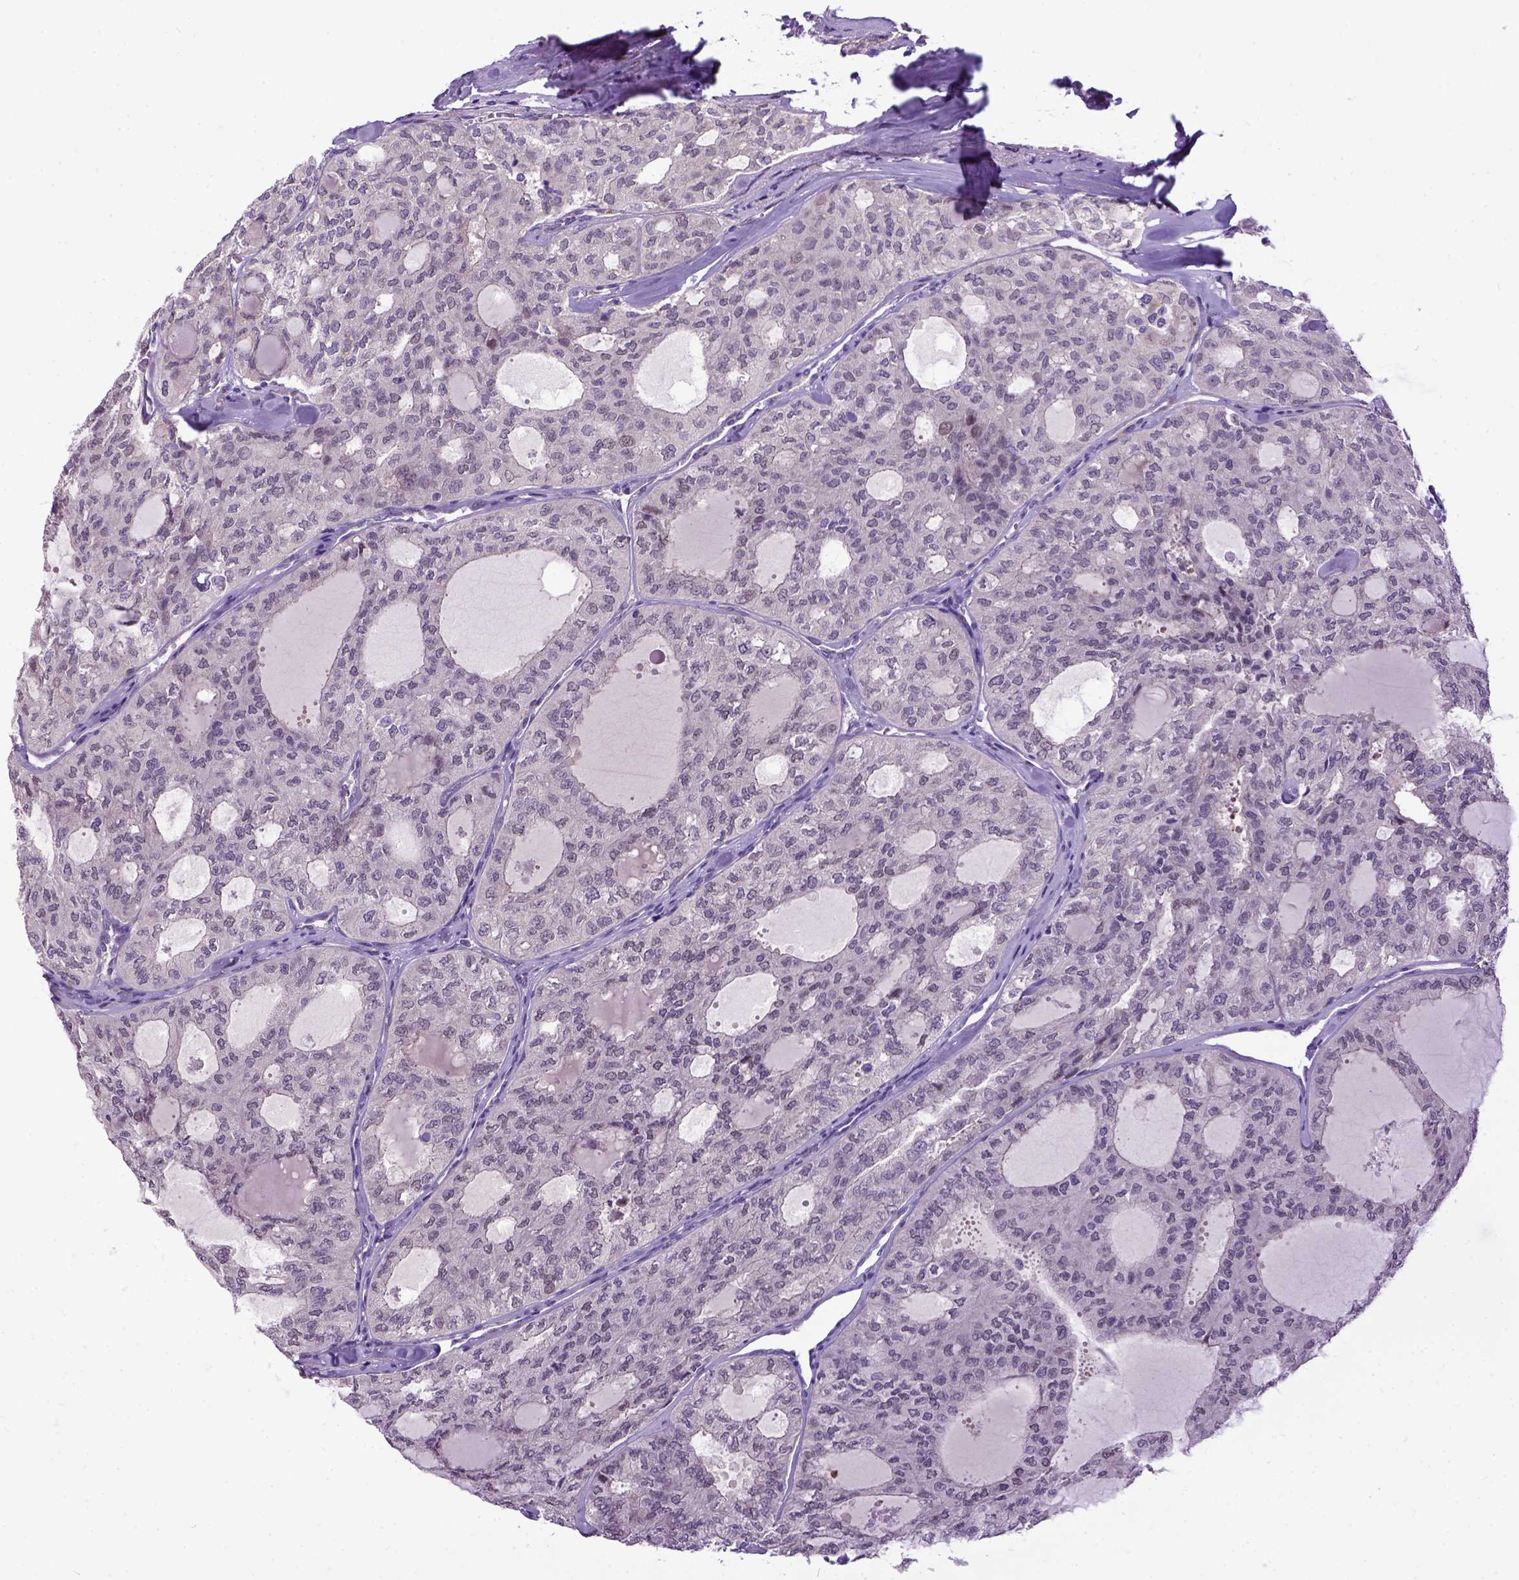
{"staining": {"intensity": "negative", "quantity": "none", "location": "none"}, "tissue": "thyroid cancer", "cell_type": "Tumor cells", "image_type": "cancer", "snomed": [{"axis": "morphology", "description": "Follicular adenoma carcinoma, NOS"}, {"axis": "topography", "description": "Thyroid gland"}], "caption": "This is an immunohistochemistry histopathology image of thyroid cancer. There is no staining in tumor cells.", "gene": "NEK5", "patient": {"sex": "male", "age": 75}}